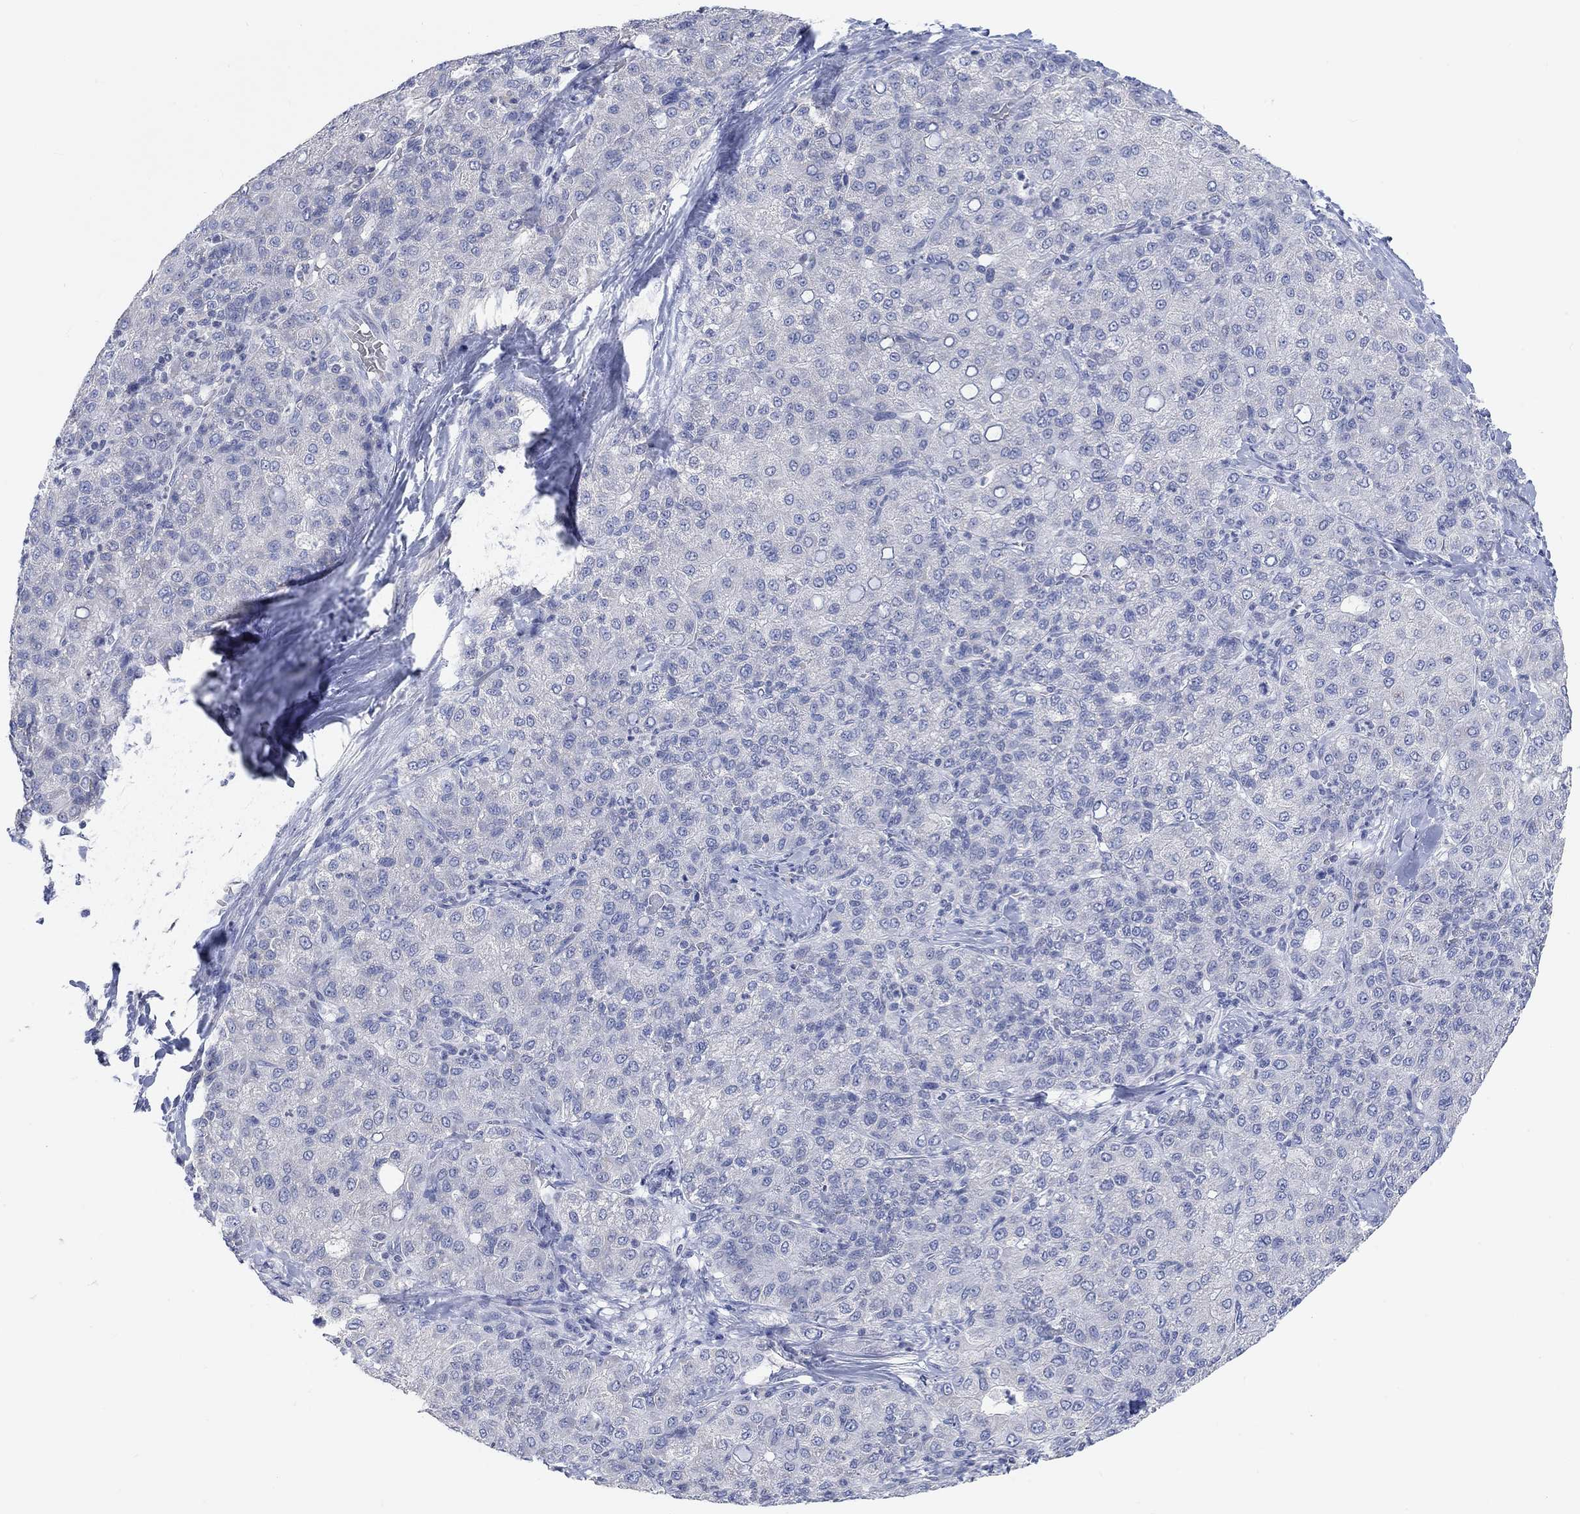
{"staining": {"intensity": "negative", "quantity": "none", "location": "none"}, "tissue": "liver cancer", "cell_type": "Tumor cells", "image_type": "cancer", "snomed": [{"axis": "morphology", "description": "Carcinoma, Hepatocellular, NOS"}, {"axis": "topography", "description": "Liver"}], "caption": "A high-resolution image shows immunohistochemistry staining of liver hepatocellular carcinoma, which exhibits no significant staining in tumor cells.", "gene": "ATP6V1E2", "patient": {"sex": "male", "age": 65}}